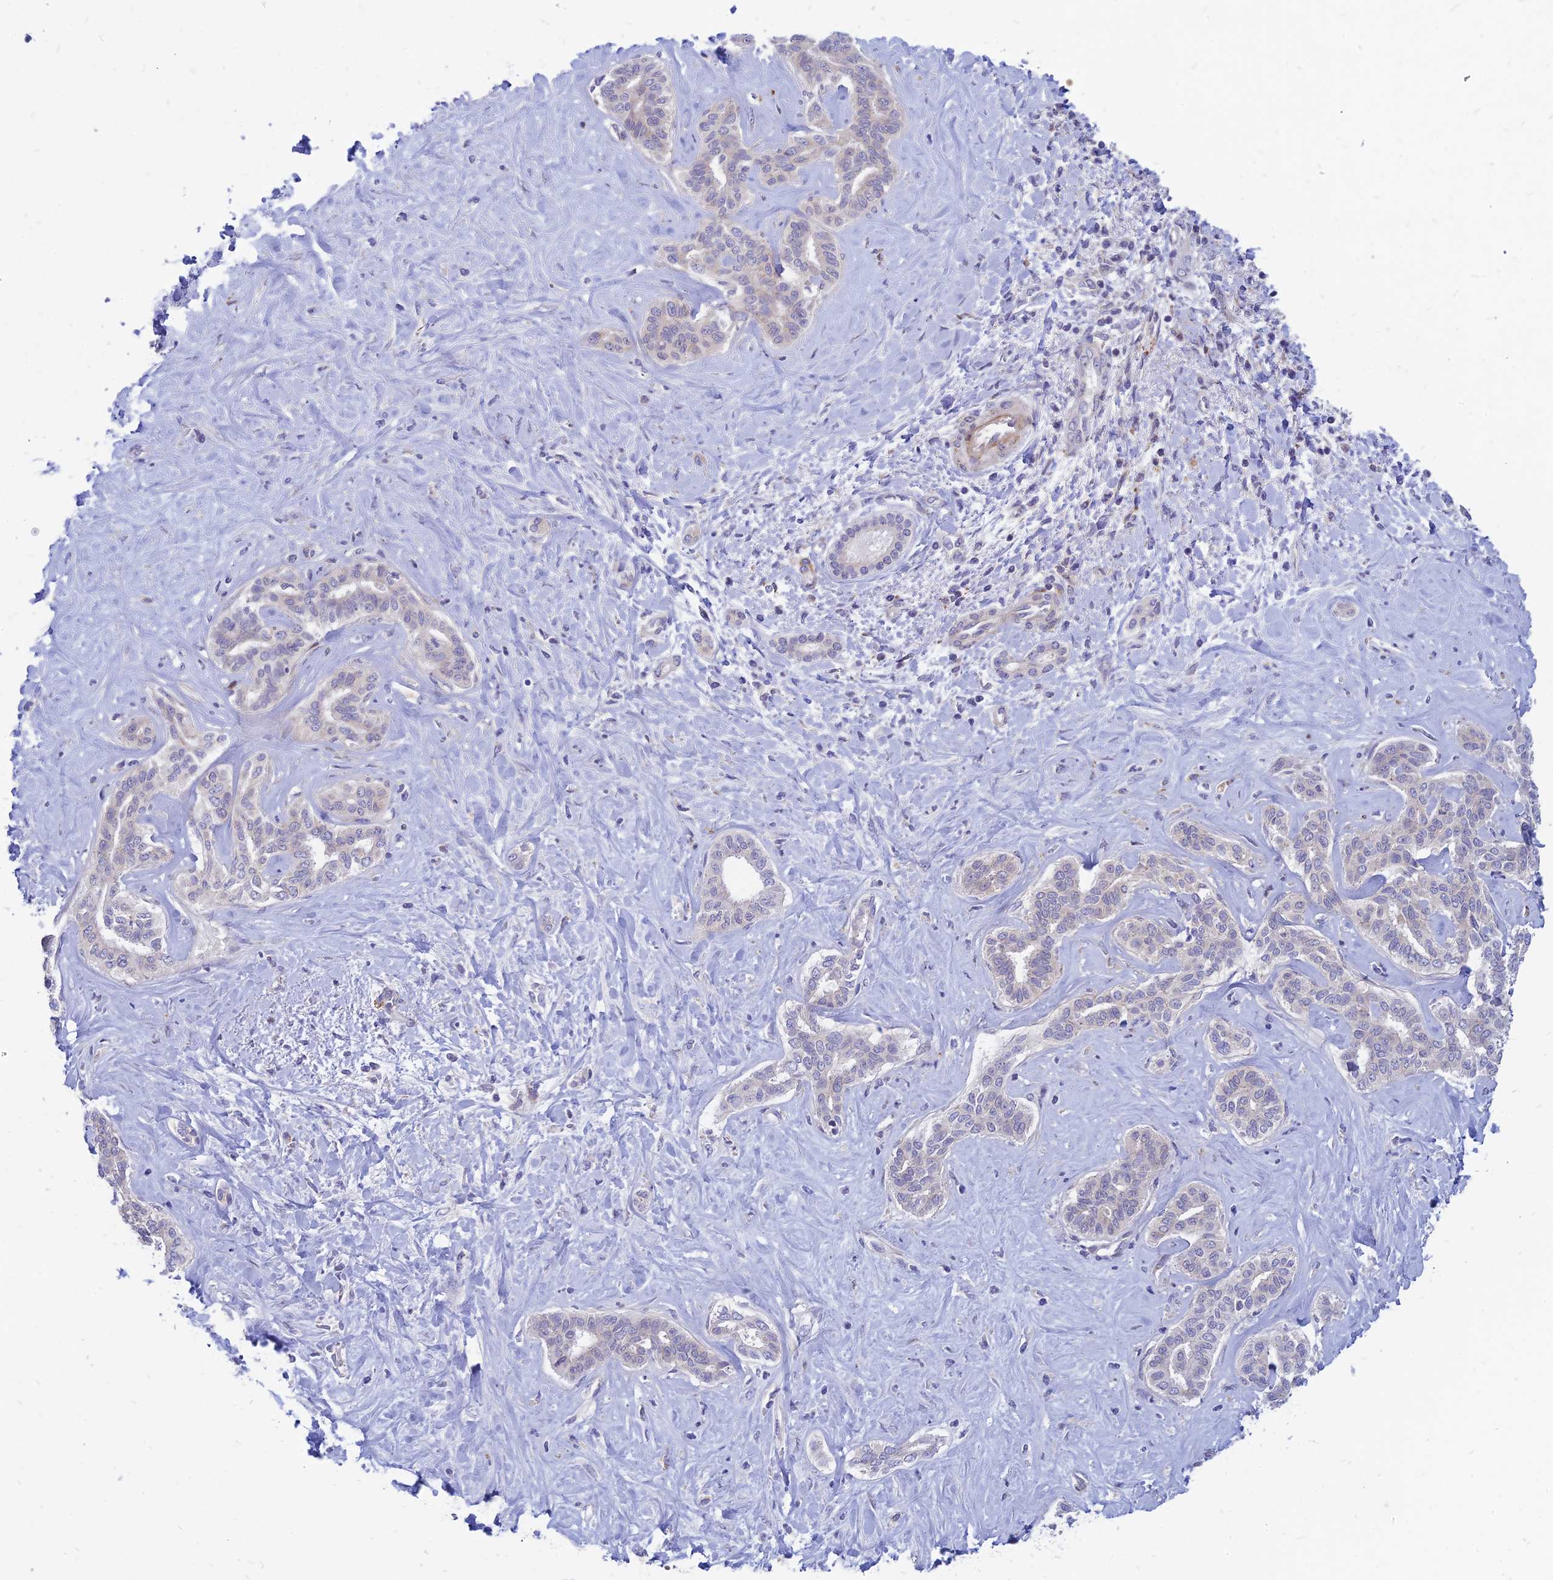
{"staining": {"intensity": "negative", "quantity": "none", "location": "none"}, "tissue": "liver cancer", "cell_type": "Tumor cells", "image_type": "cancer", "snomed": [{"axis": "morphology", "description": "Cholangiocarcinoma"}, {"axis": "topography", "description": "Liver"}], "caption": "This micrograph is of liver cholangiocarcinoma stained with immunohistochemistry (IHC) to label a protein in brown with the nuclei are counter-stained blue. There is no staining in tumor cells.", "gene": "PHKA2", "patient": {"sex": "female", "age": 77}}